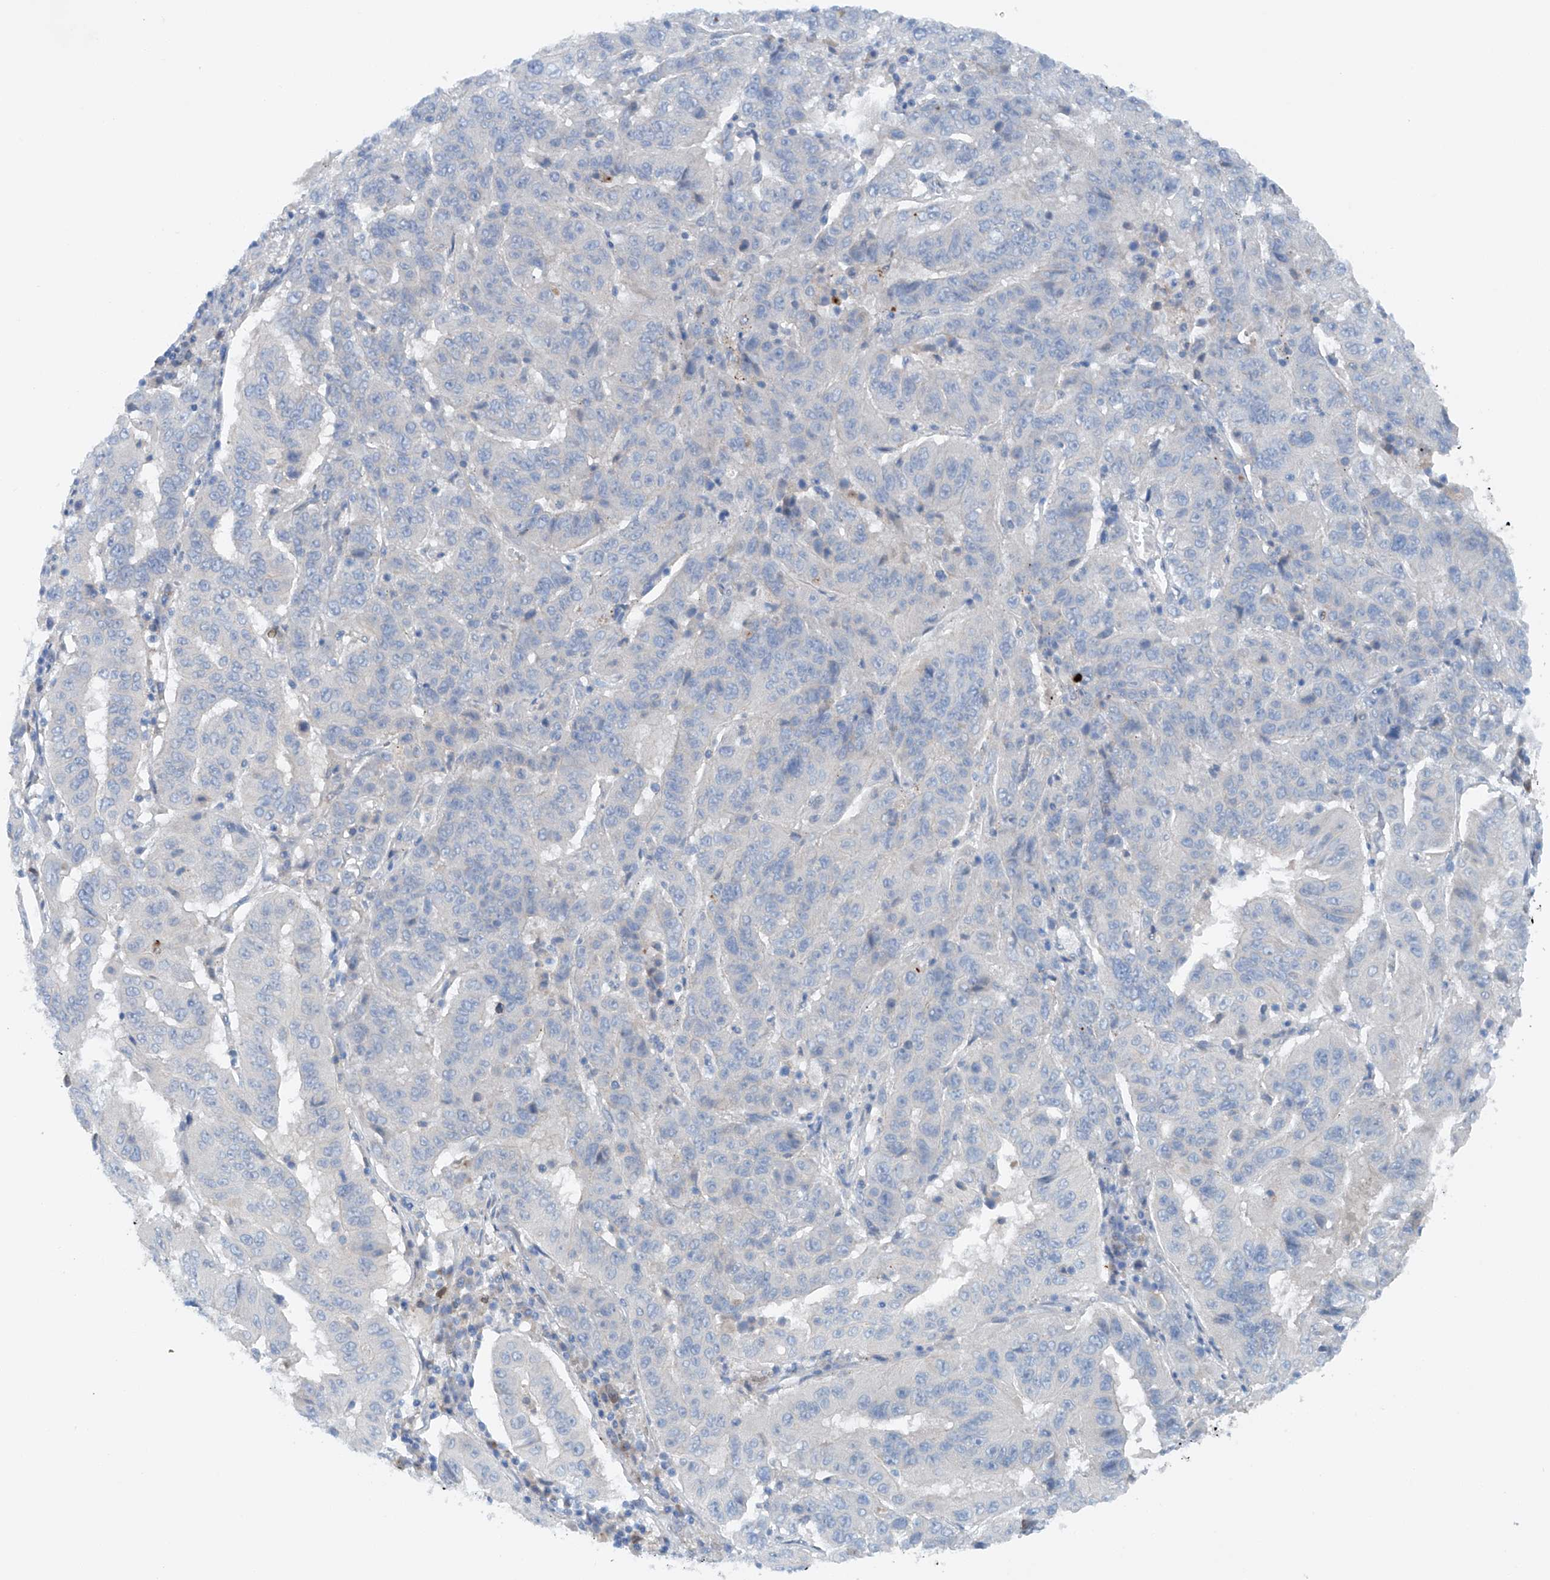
{"staining": {"intensity": "negative", "quantity": "none", "location": "none"}, "tissue": "pancreatic cancer", "cell_type": "Tumor cells", "image_type": "cancer", "snomed": [{"axis": "morphology", "description": "Adenocarcinoma, NOS"}, {"axis": "topography", "description": "Pancreas"}], "caption": "An image of human pancreatic adenocarcinoma is negative for staining in tumor cells. (DAB (3,3'-diaminobenzidine) IHC with hematoxylin counter stain).", "gene": "CEP85L", "patient": {"sex": "male", "age": 63}}